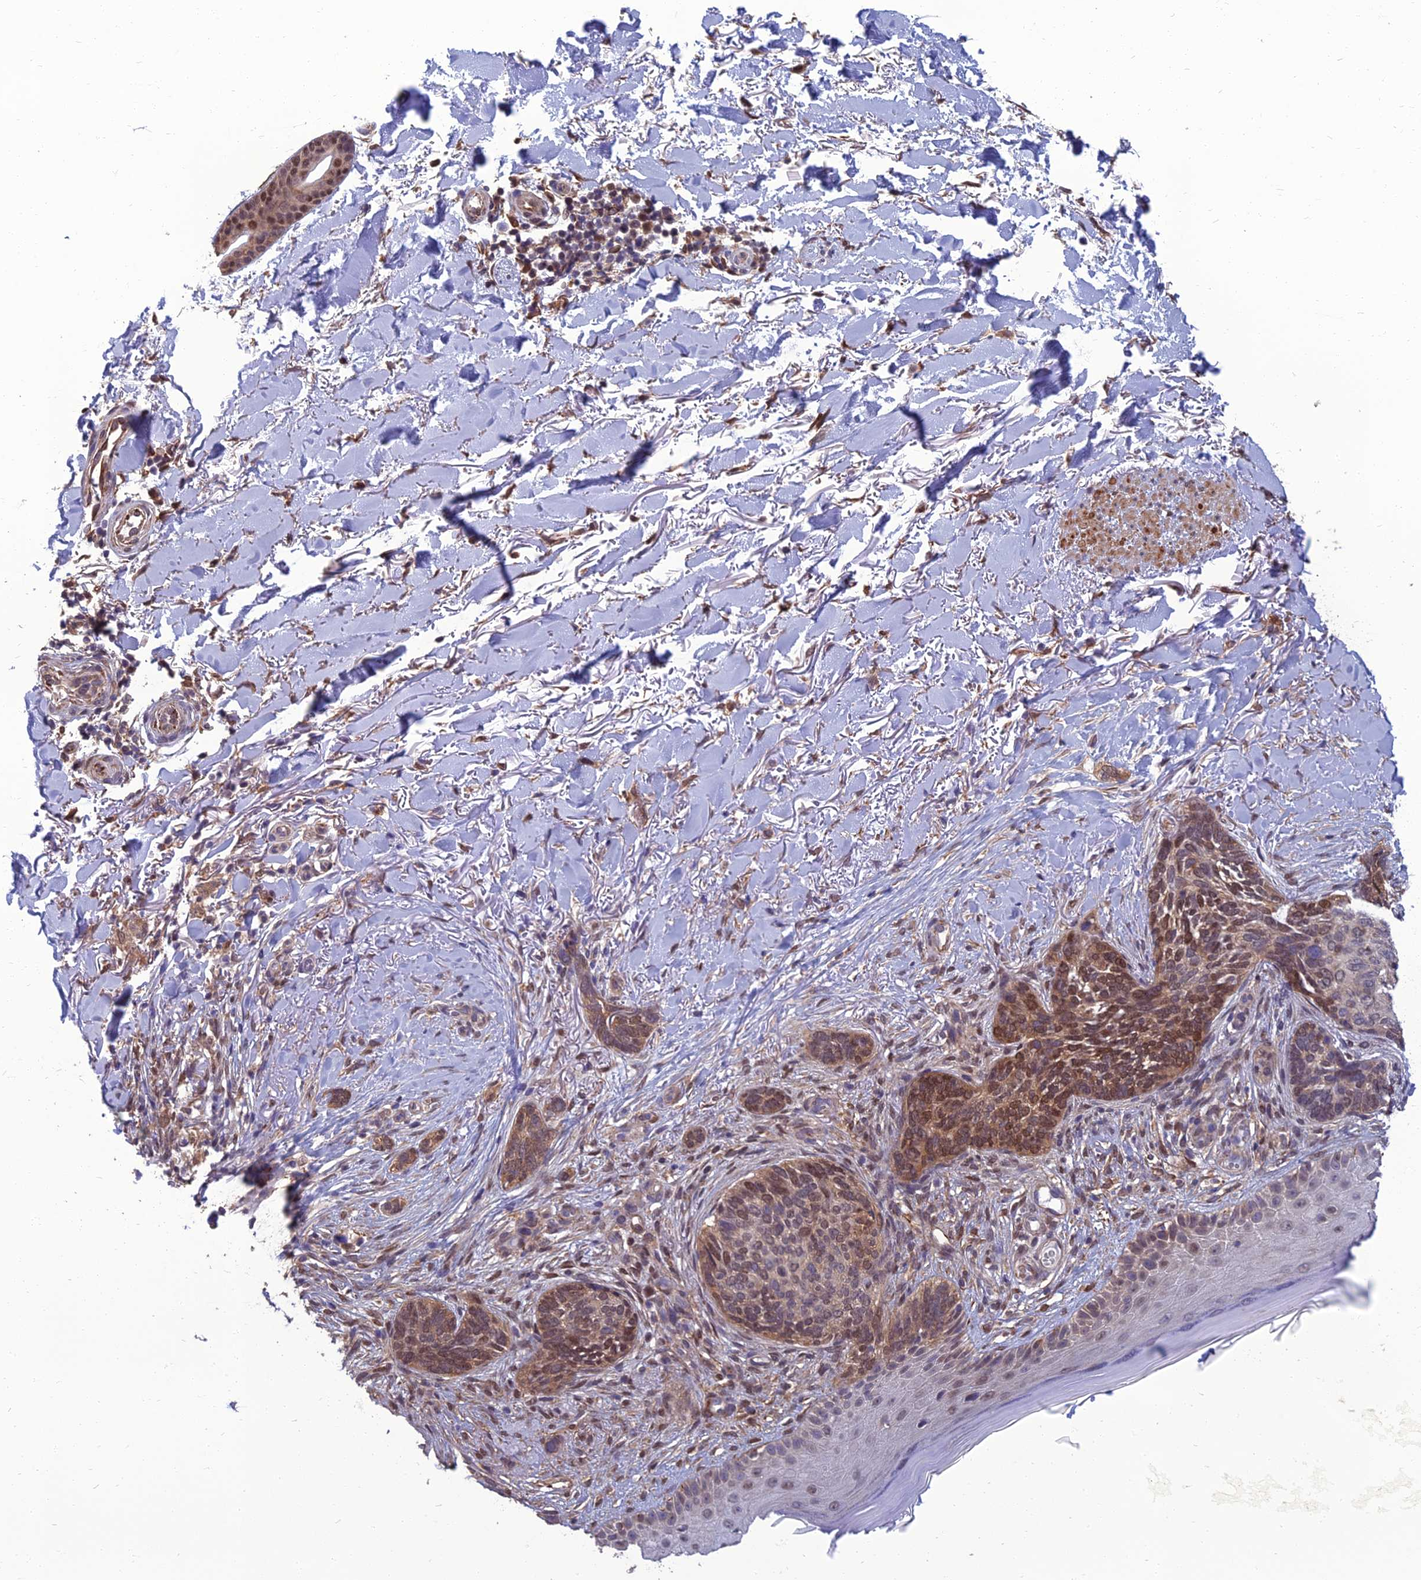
{"staining": {"intensity": "moderate", "quantity": "25%-75%", "location": "nuclear"}, "tissue": "skin cancer", "cell_type": "Tumor cells", "image_type": "cancer", "snomed": [{"axis": "morphology", "description": "Normal tissue, NOS"}, {"axis": "morphology", "description": "Basal cell carcinoma"}, {"axis": "topography", "description": "Skin"}], "caption": "This histopathology image shows basal cell carcinoma (skin) stained with immunohistochemistry (IHC) to label a protein in brown. The nuclear of tumor cells show moderate positivity for the protein. Nuclei are counter-stained blue.", "gene": "NR4A3", "patient": {"sex": "female", "age": 67}}